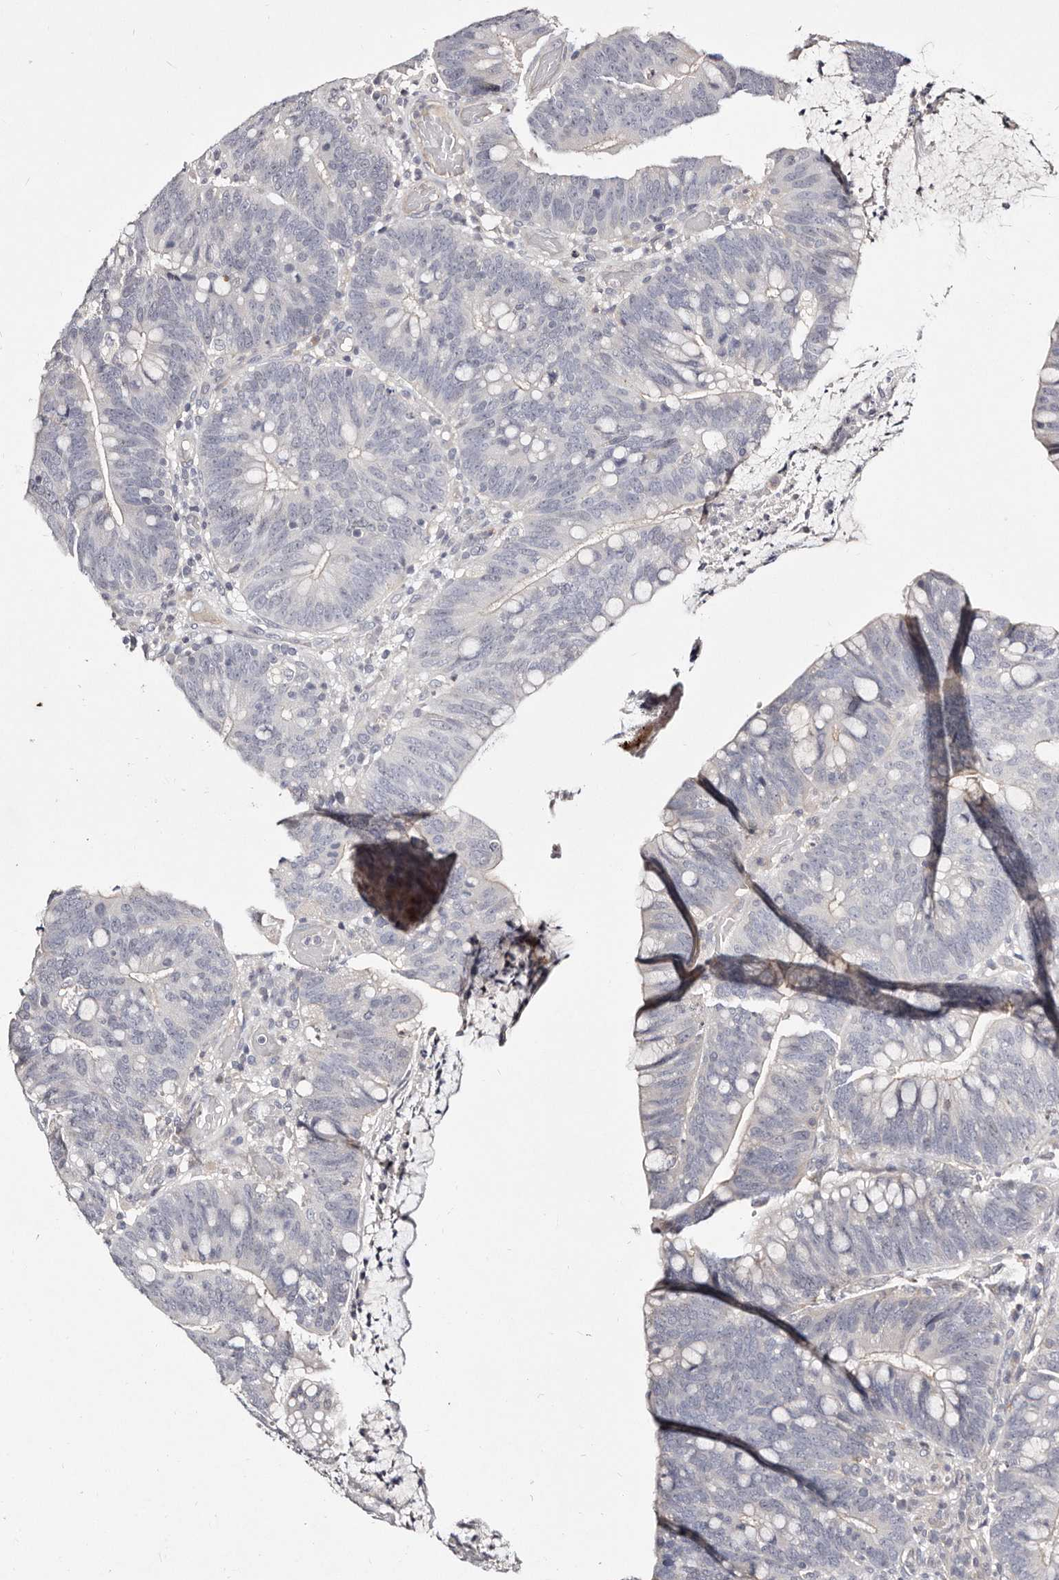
{"staining": {"intensity": "negative", "quantity": "none", "location": "none"}, "tissue": "colorectal cancer", "cell_type": "Tumor cells", "image_type": "cancer", "snomed": [{"axis": "morphology", "description": "Adenocarcinoma, NOS"}, {"axis": "topography", "description": "Colon"}], "caption": "The histopathology image displays no significant staining in tumor cells of colorectal cancer.", "gene": "MRPS33", "patient": {"sex": "female", "age": 66}}